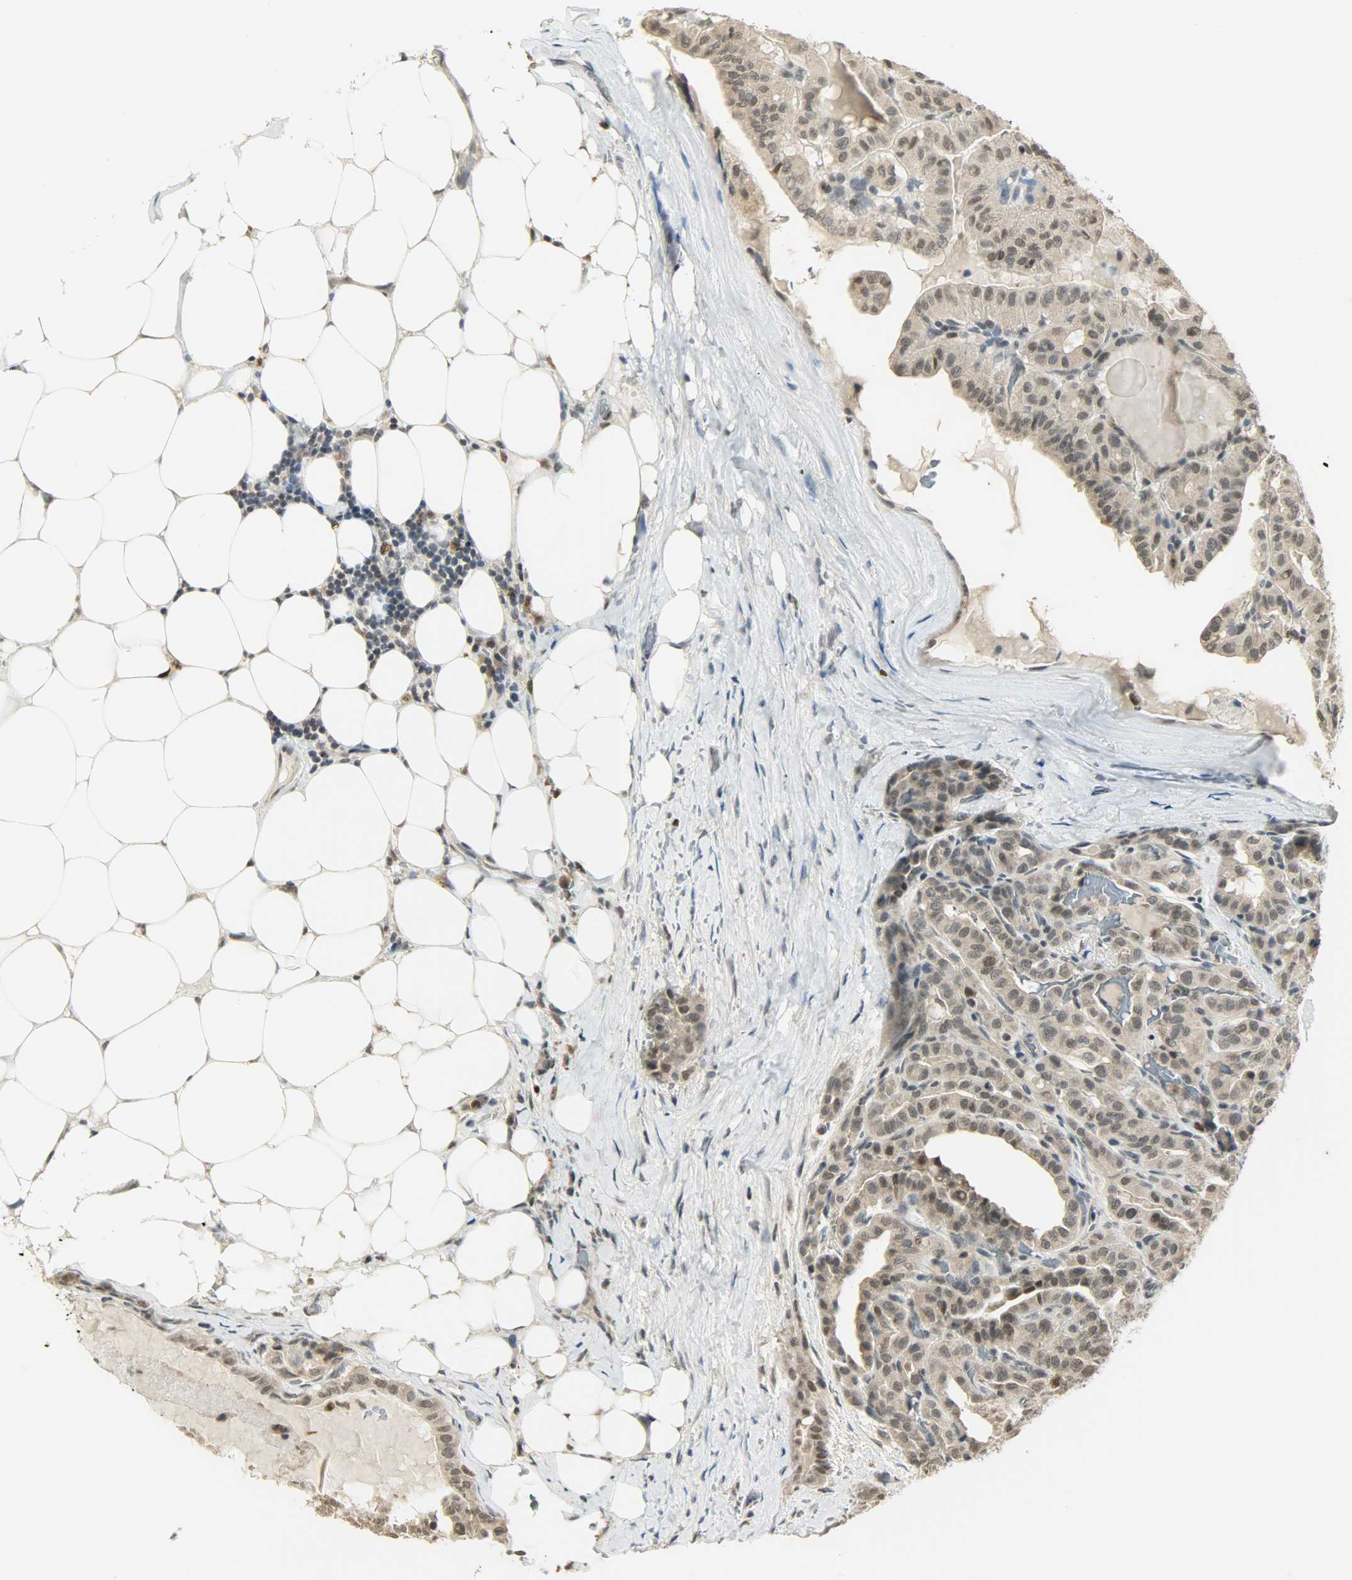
{"staining": {"intensity": "weak", "quantity": "25%-75%", "location": "nuclear"}, "tissue": "thyroid cancer", "cell_type": "Tumor cells", "image_type": "cancer", "snomed": [{"axis": "morphology", "description": "Papillary adenocarcinoma, NOS"}, {"axis": "topography", "description": "Thyroid gland"}], "caption": "A histopathology image of papillary adenocarcinoma (thyroid) stained for a protein reveals weak nuclear brown staining in tumor cells. (IHC, brightfield microscopy, high magnification).", "gene": "SMARCA5", "patient": {"sex": "male", "age": 77}}